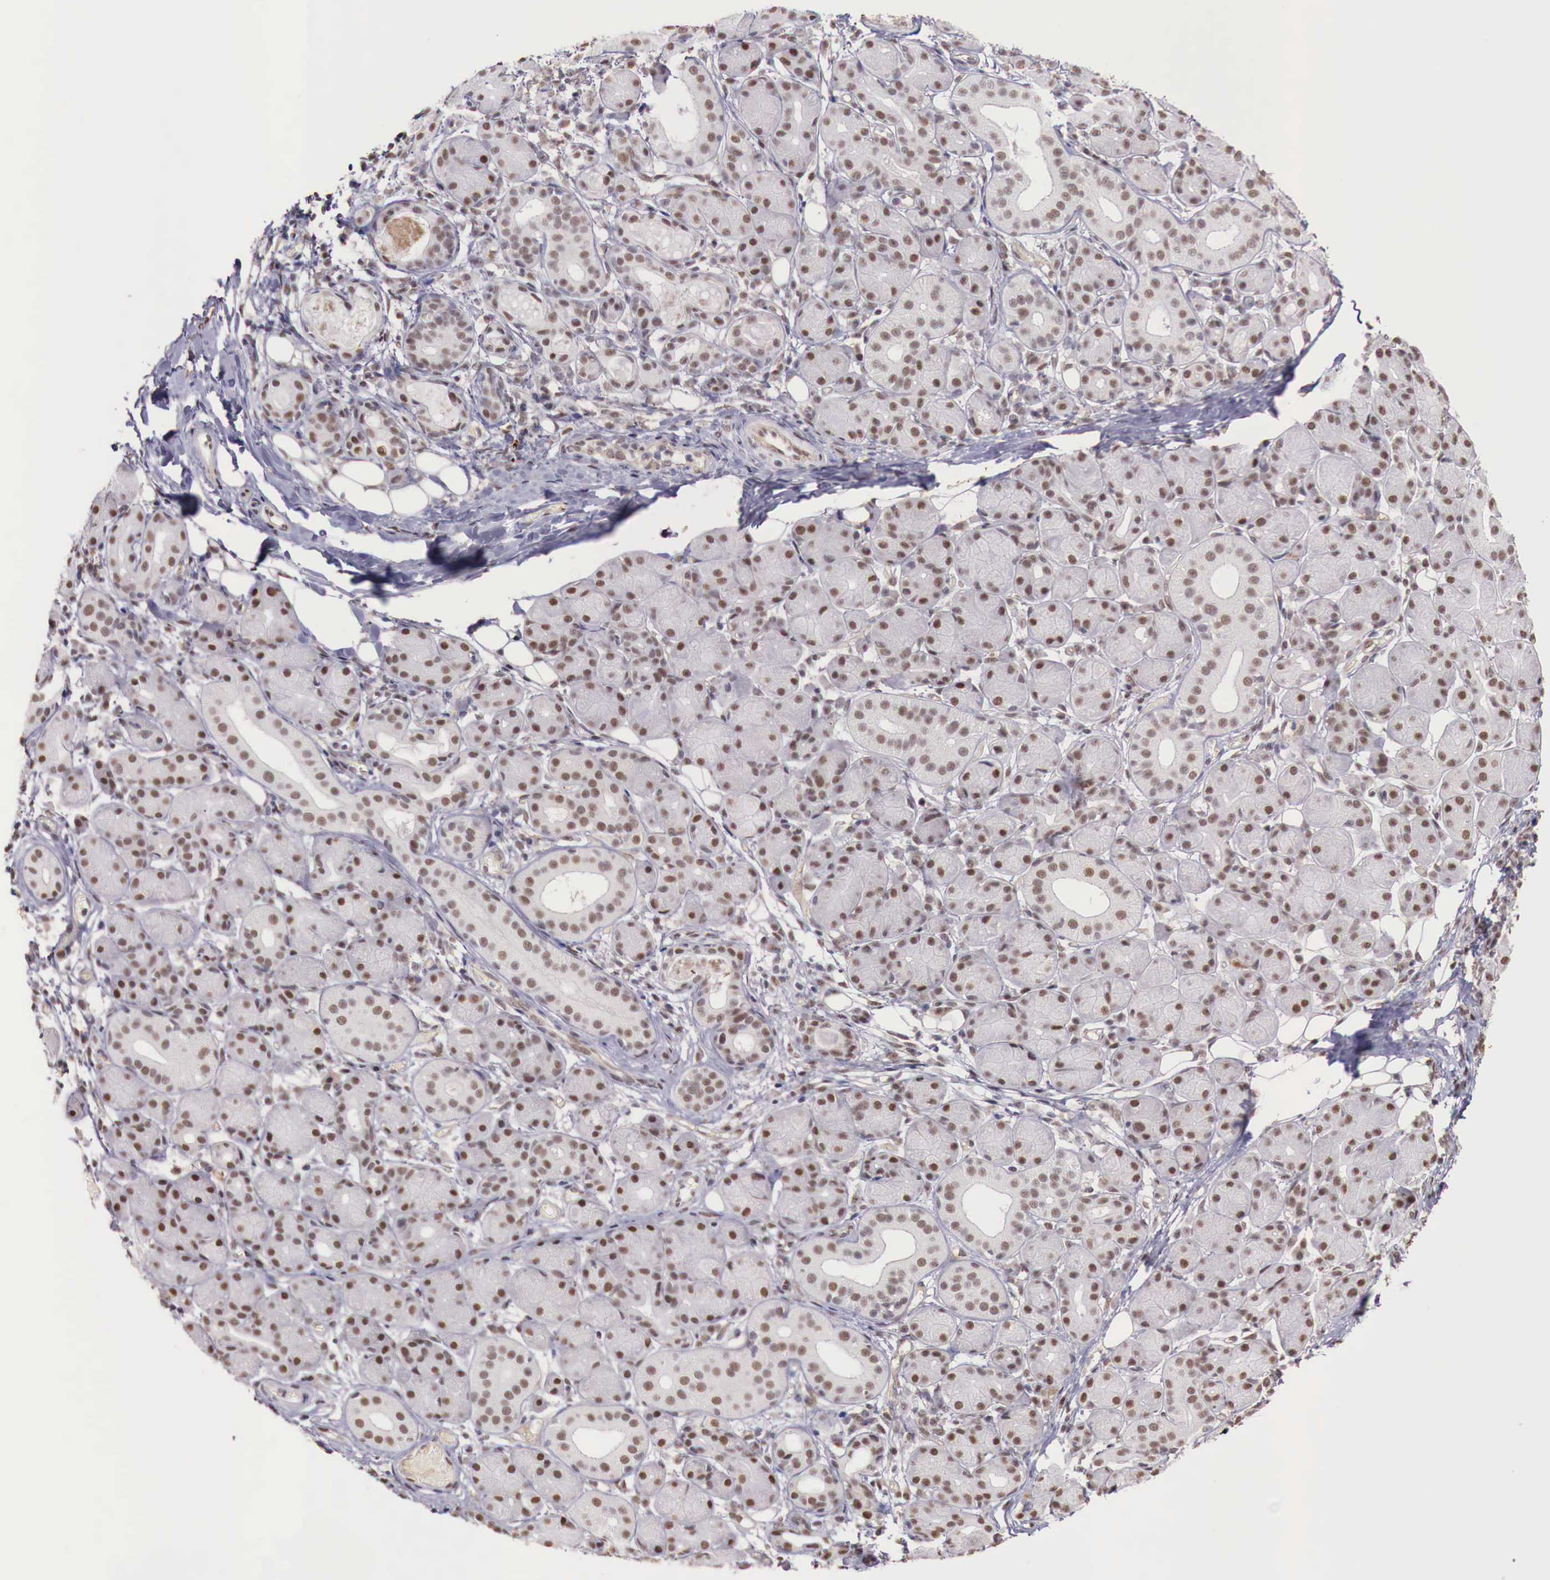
{"staining": {"intensity": "moderate", "quantity": ">75%", "location": "nuclear"}, "tissue": "salivary gland", "cell_type": "Glandular cells", "image_type": "normal", "snomed": [{"axis": "morphology", "description": "Normal tissue, NOS"}, {"axis": "topography", "description": "Salivary gland"}, {"axis": "topography", "description": "Peripheral nerve tissue"}], "caption": "Salivary gland stained with a brown dye displays moderate nuclear positive expression in approximately >75% of glandular cells.", "gene": "FOXP2", "patient": {"sex": "male", "age": 62}}